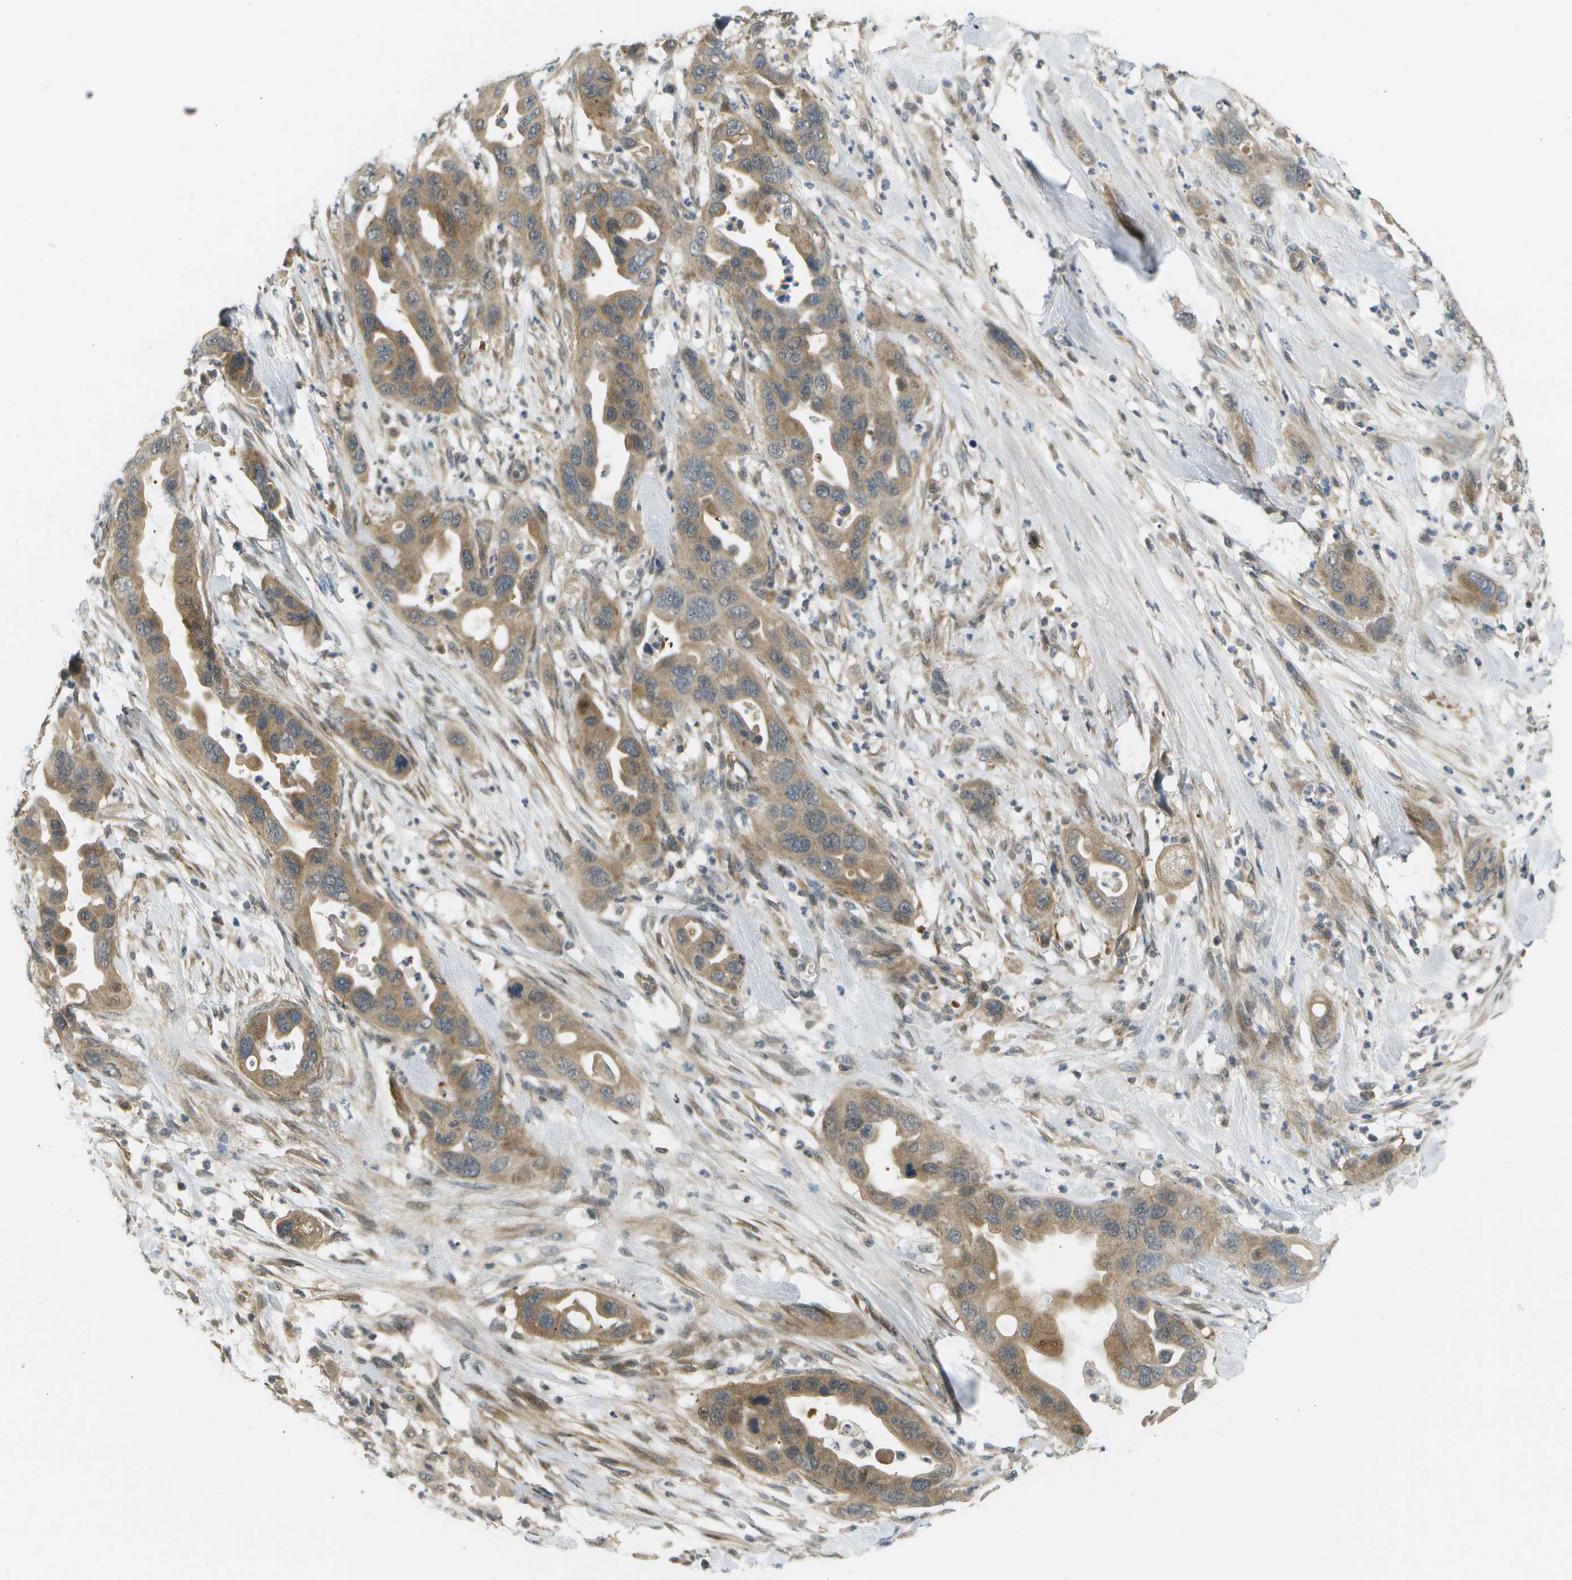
{"staining": {"intensity": "weak", "quantity": ">75%", "location": "cytoplasmic/membranous,nuclear"}, "tissue": "pancreatic cancer", "cell_type": "Tumor cells", "image_type": "cancer", "snomed": [{"axis": "morphology", "description": "Adenocarcinoma, NOS"}, {"axis": "topography", "description": "Pancreas"}], "caption": "A brown stain highlights weak cytoplasmic/membranous and nuclear staining of a protein in human pancreatic cancer tumor cells.", "gene": "WNK2", "patient": {"sex": "female", "age": 71}}